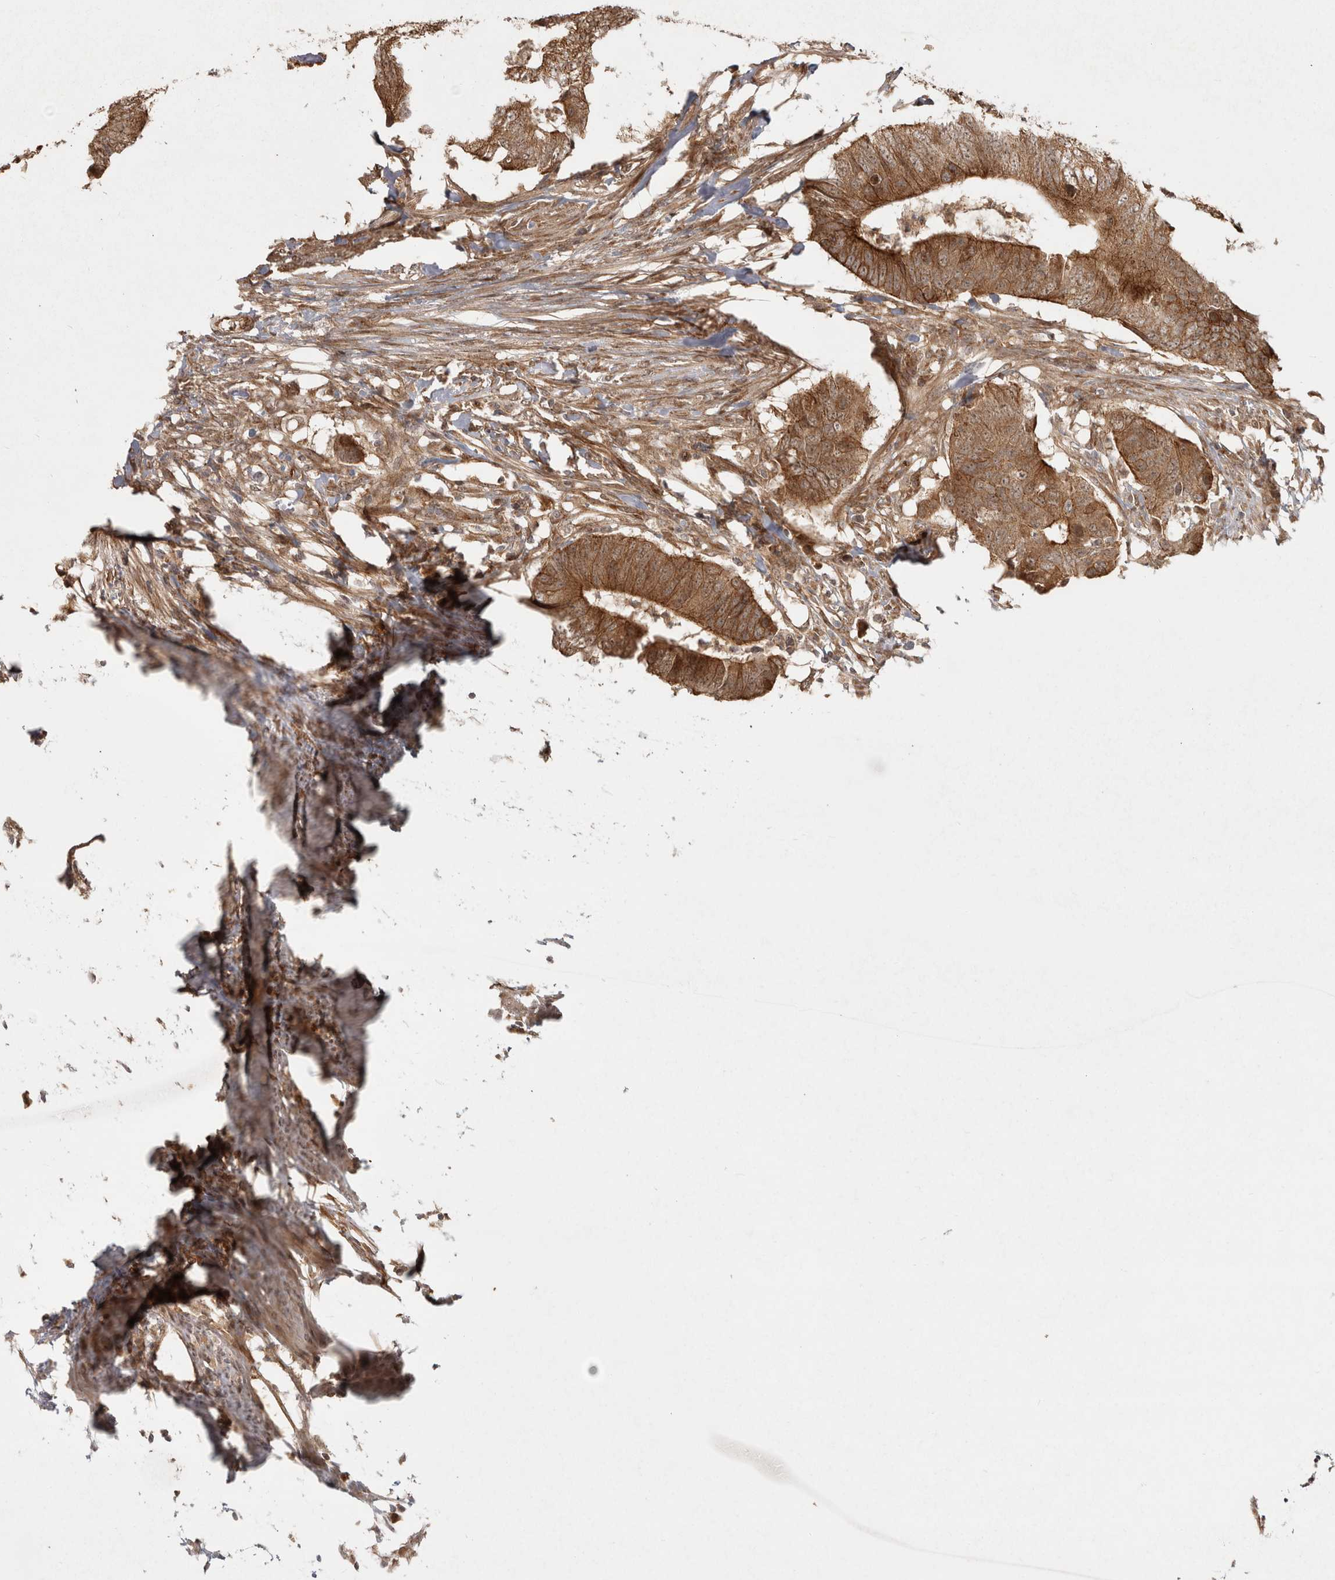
{"staining": {"intensity": "moderate", "quantity": ">75%", "location": "cytoplasmic/membranous"}, "tissue": "colorectal cancer", "cell_type": "Tumor cells", "image_type": "cancer", "snomed": [{"axis": "morphology", "description": "Adenocarcinoma, NOS"}, {"axis": "topography", "description": "Colon"}], "caption": "An IHC image of tumor tissue is shown. Protein staining in brown highlights moderate cytoplasmic/membranous positivity in colorectal cancer within tumor cells.", "gene": "CAMSAP2", "patient": {"sex": "male", "age": 56}}